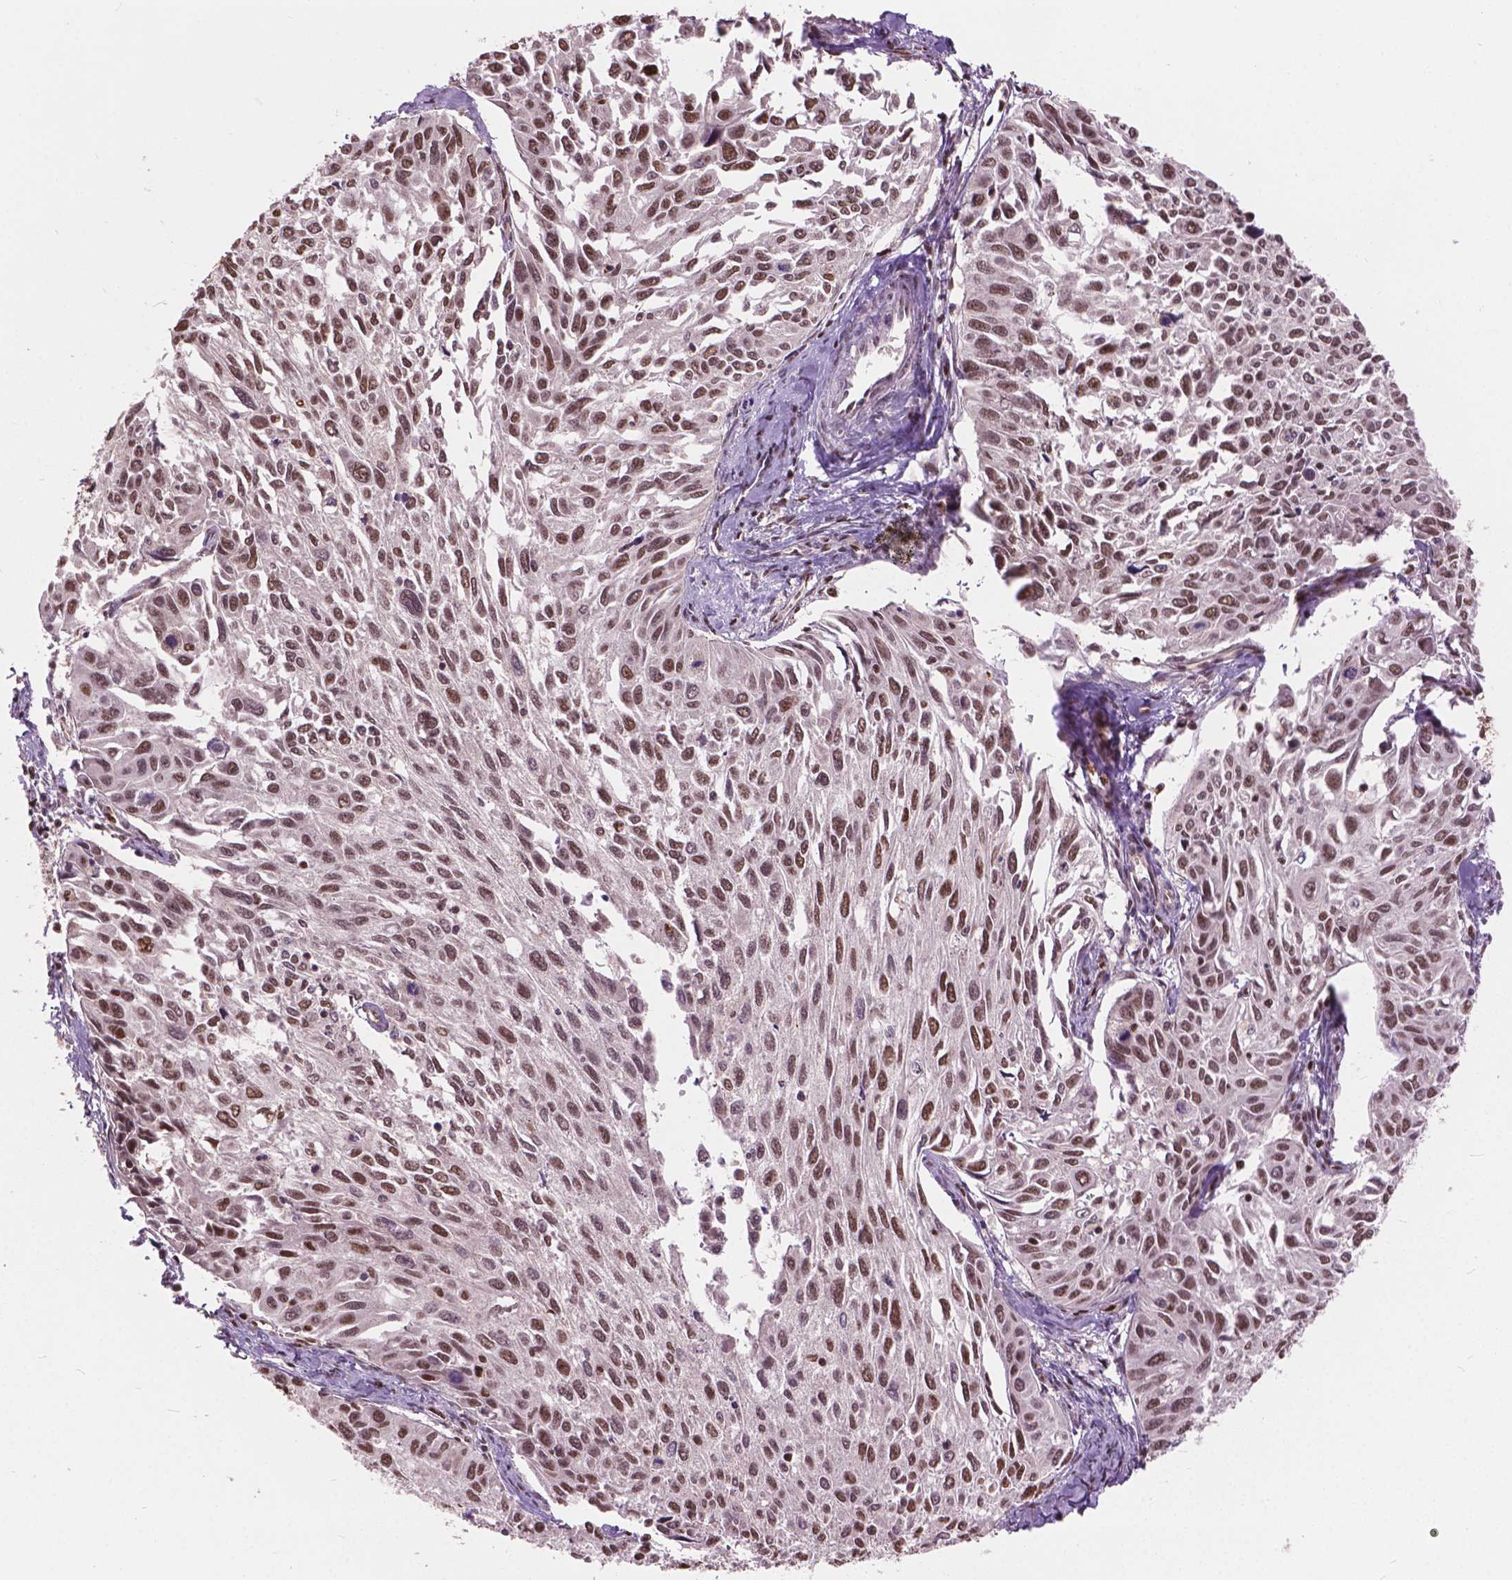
{"staining": {"intensity": "strong", "quantity": ">75%", "location": "nuclear"}, "tissue": "cervical cancer", "cell_type": "Tumor cells", "image_type": "cancer", "snomed": [{"axis": "morphology", "description": "Squamous cell carcinoma, NOS"}, {"axis": "topography", "description": "Cervix"}], "caption": "Immunohistochemistry (IHC) (DAB (3,3'-diaminobenzidine)) staining of cervical cancer (squamous cell carcinoma) displays strong nuclear protein staining in approximately >75% of tumor cells. (brown staining indicates protein expression, while blue staining denotes nuclei).", "gene": "ANP32B", "patient": {"sex": "female", "age": 50}}